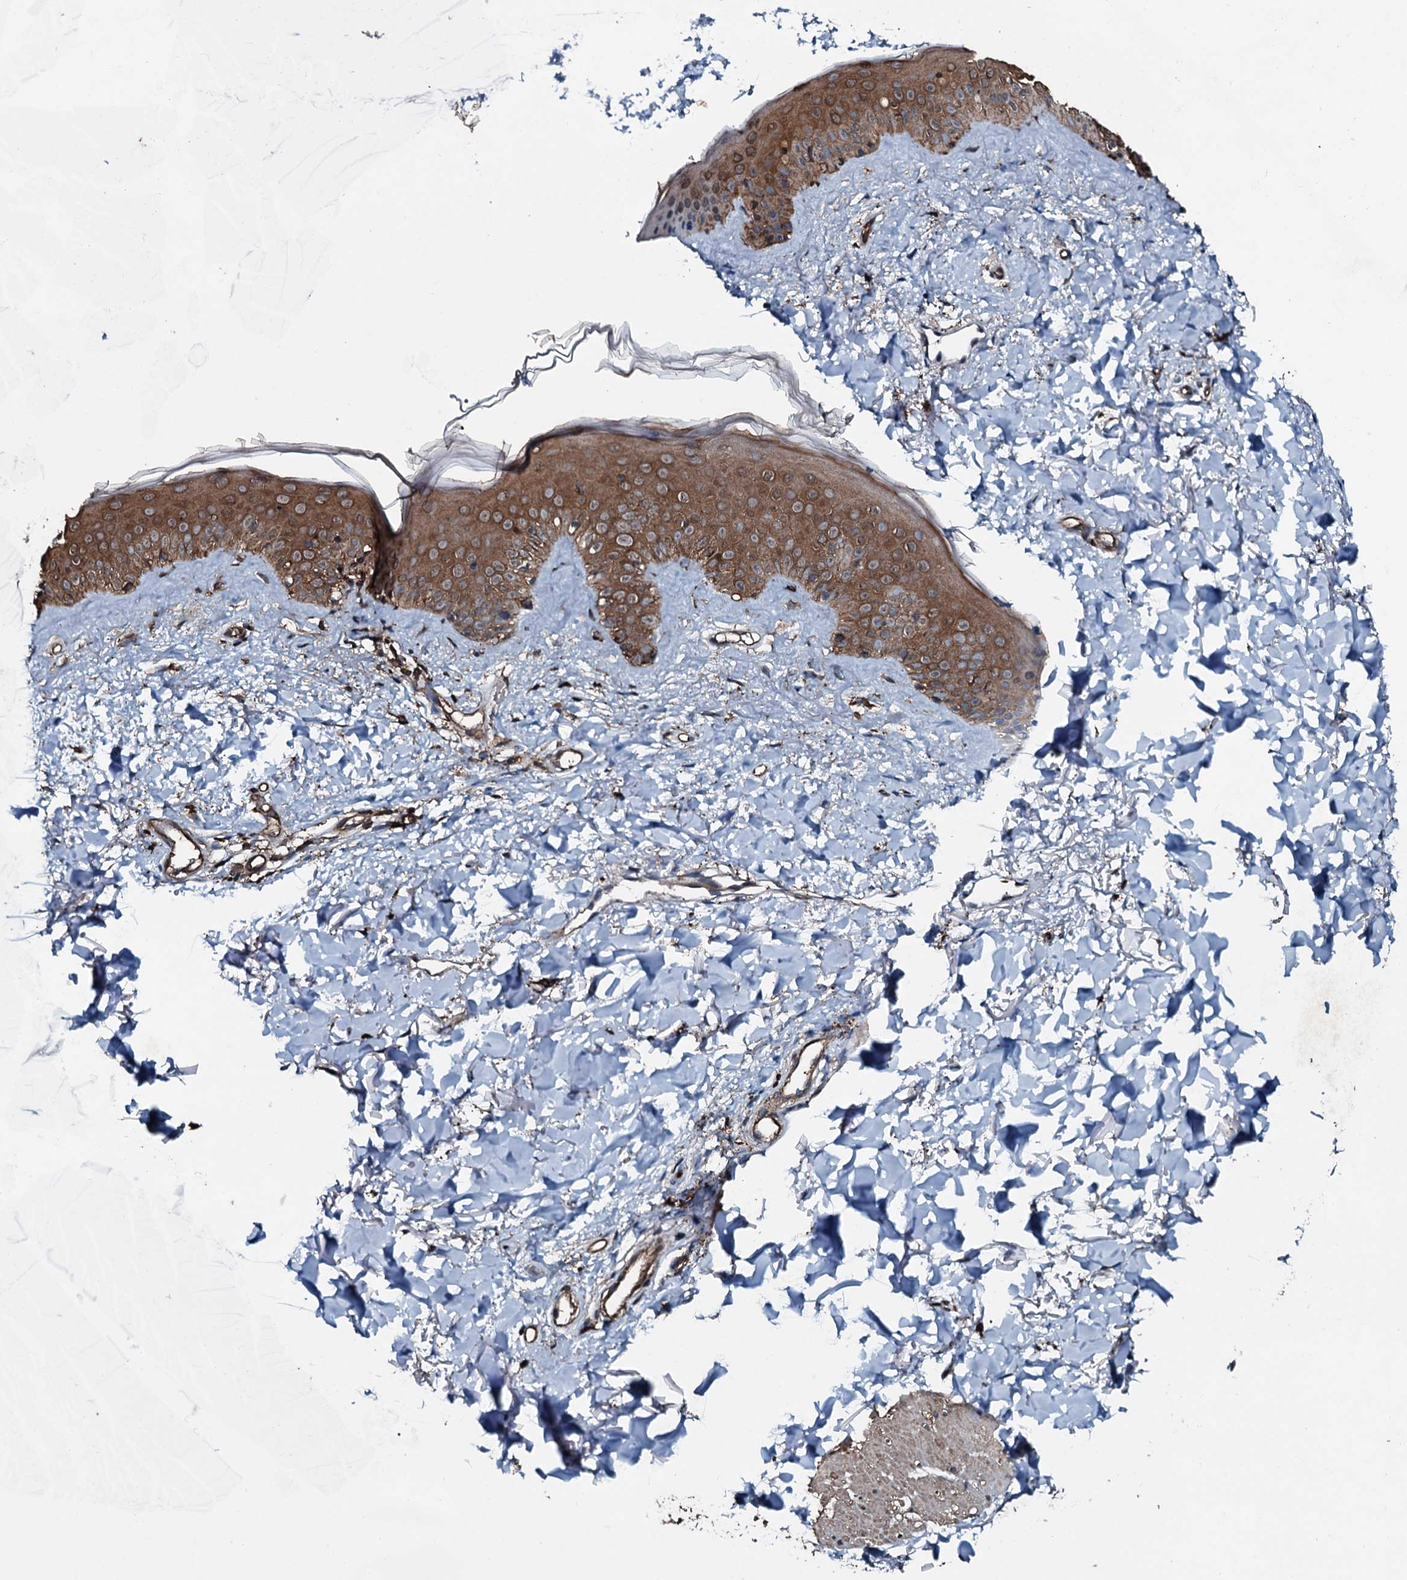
{"staining": {"intensity": "strong", "quantity": ">75%", "location": "cytoplasmic/membranous"}, "tissue": "skin", "cell_type": "Fibroblasts", "image_type": "normal", "snomed": [{"axis": "morphology", "description": "Normal tissue, NOS"}, {"axis": "topography", "description": "Skin"}], "caption": "Skin stained for a protein exhibits strong cytoplasmic/membranous positivity in fibroblasts. (DAB (3,3'-diaminobenzidine) = brown stain, brightfield microscopy at high magnification).", "gene": "SLC25A38", "patient": {"sex": "female", "age": 58}}